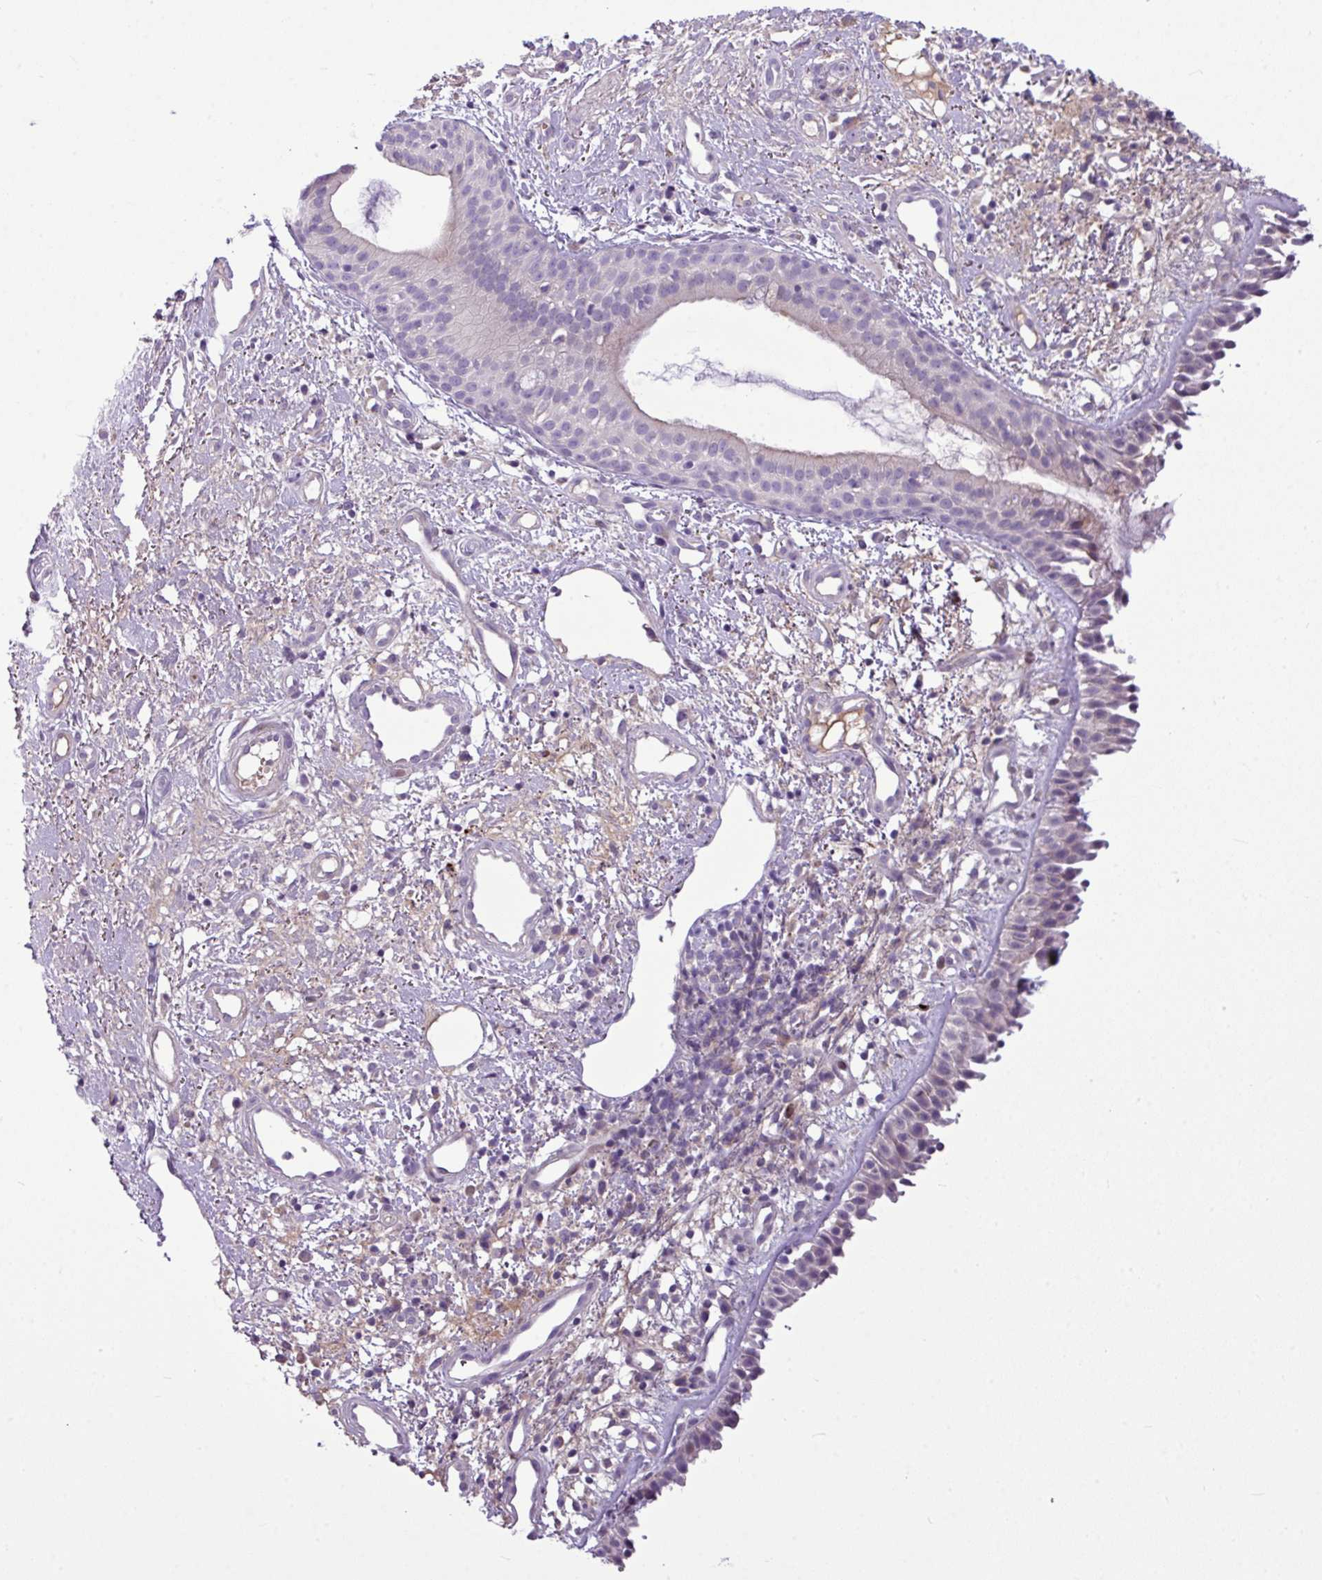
{"staining": {"intensity": "negative", "quantity": "none", "location": "none"}, "tissue": "nasopharynx", "cell_type": "Respiratory epithelial cells", "image_type": "normal", "snomed": [{"axis": "morphology", "description": "Normal tissue, NOS"}, {"axis": "topography", "description": "Cartilage tissue"}, {"axis": "topography", "description": "Nasopharynx"}, {"axis": "topography", "description": "Thyroid gland"}], "caption": "This is a image of immunohistochemistry staining of unremarkable nasopharynx, which shows no staining in respiratory epithelial cells.", "gene": "IL17A", "patient": {"sex": "male", "age": 63}}